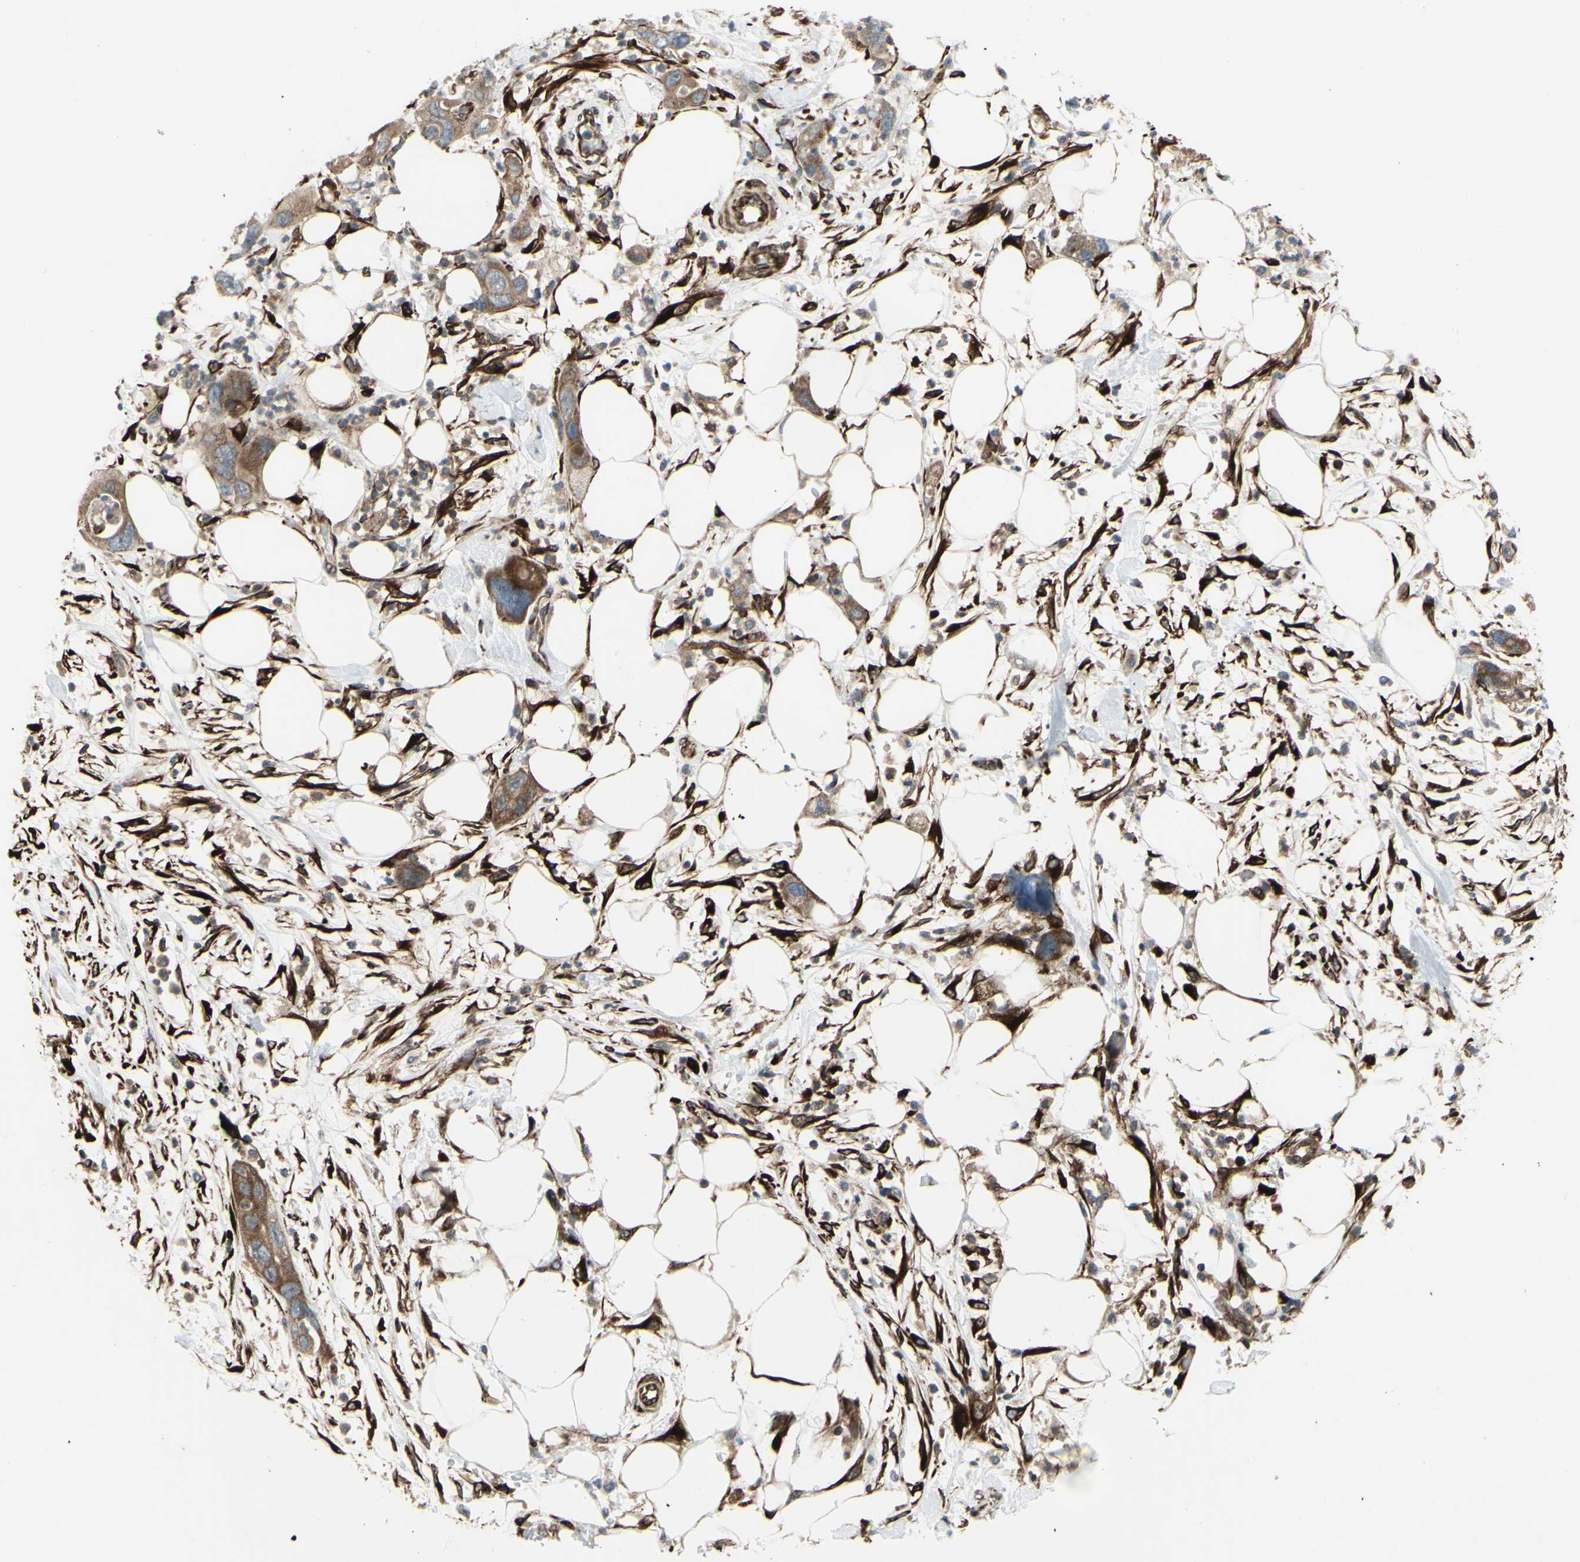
{"staining": {"intensity": "weak", "quantity": ">75%", "location": "cytoplasmic/membranous"}, "tissue": "pancreatic cancer", "cell_type": "Tumor cells", "image_type": "cancer", "snomed": [{"axis": "morphology", "description": "Adenocarcinoma, NOS"}, {"axis": "topography", "description": "Pancreas"}], "caption": "This is a photomicrograph of IHC staining of pancreatic cancer (adenocarcinoma), which shows weak staining in the cytoplasmic/membranous of tumor cells.", "gene": "PRAF2", "patient": {"sex": "female", "age": 71}}